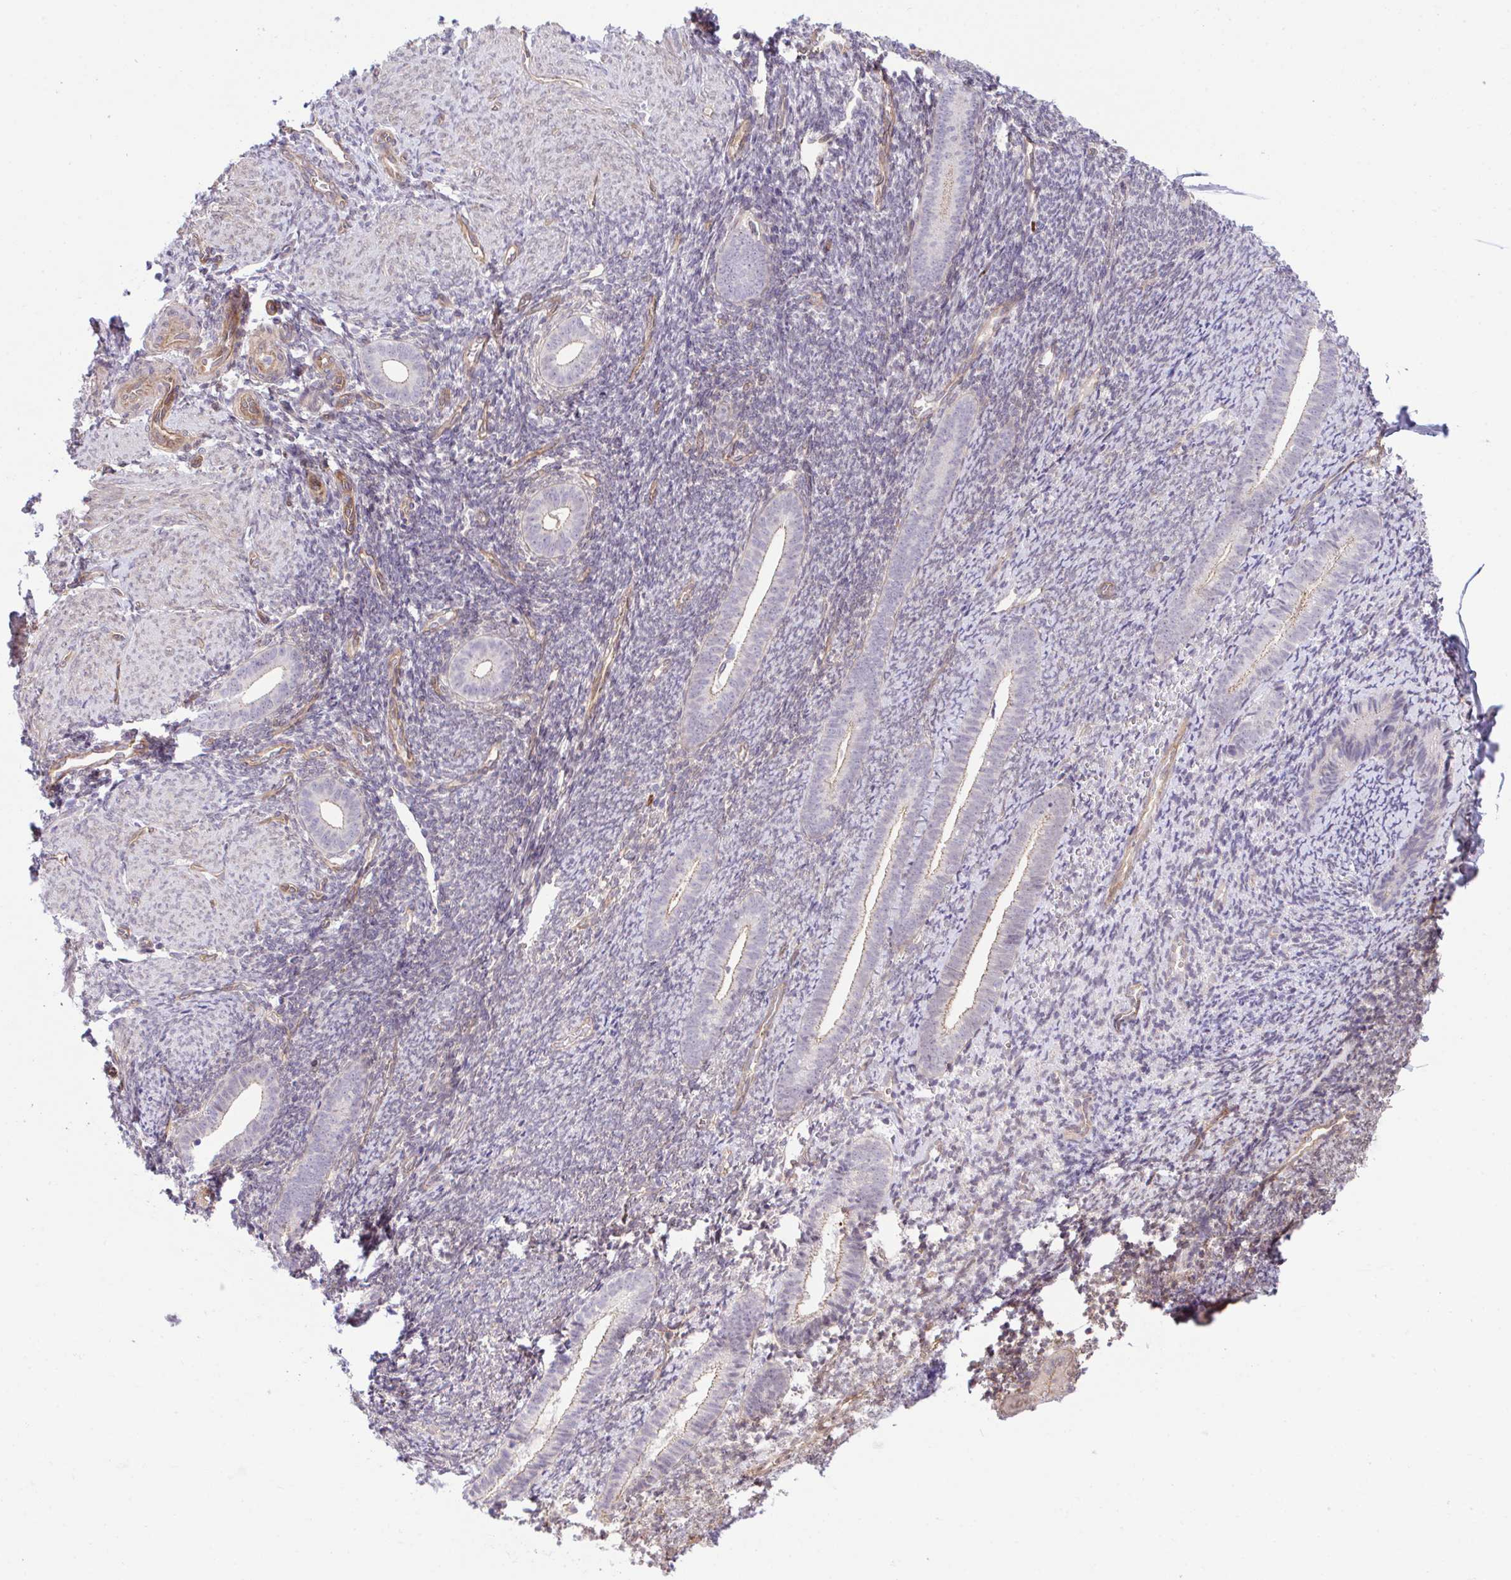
{"staining": {"intensity": "negative", "quantity": "none", "location": "none"}, "tissue": "endometrium", "cell_type": "Cells in endometrial stroma", "image_type": "normal", "snomed": [{"axis": "morphology", "description": "Normal tissue, NOS"}, {"axis": "topography", "description": "Endometrium"}], "caption": "High power microscopy image of an immunohistochemistry (IHC) micrograph of unremarkable endometrium, revealing no significant expression in cells in endometrial stroma. (IHC, brightfield microscopy, high magnification).", "gene": "ZBED3", "patient": {"sex": "female", "age": 39}}